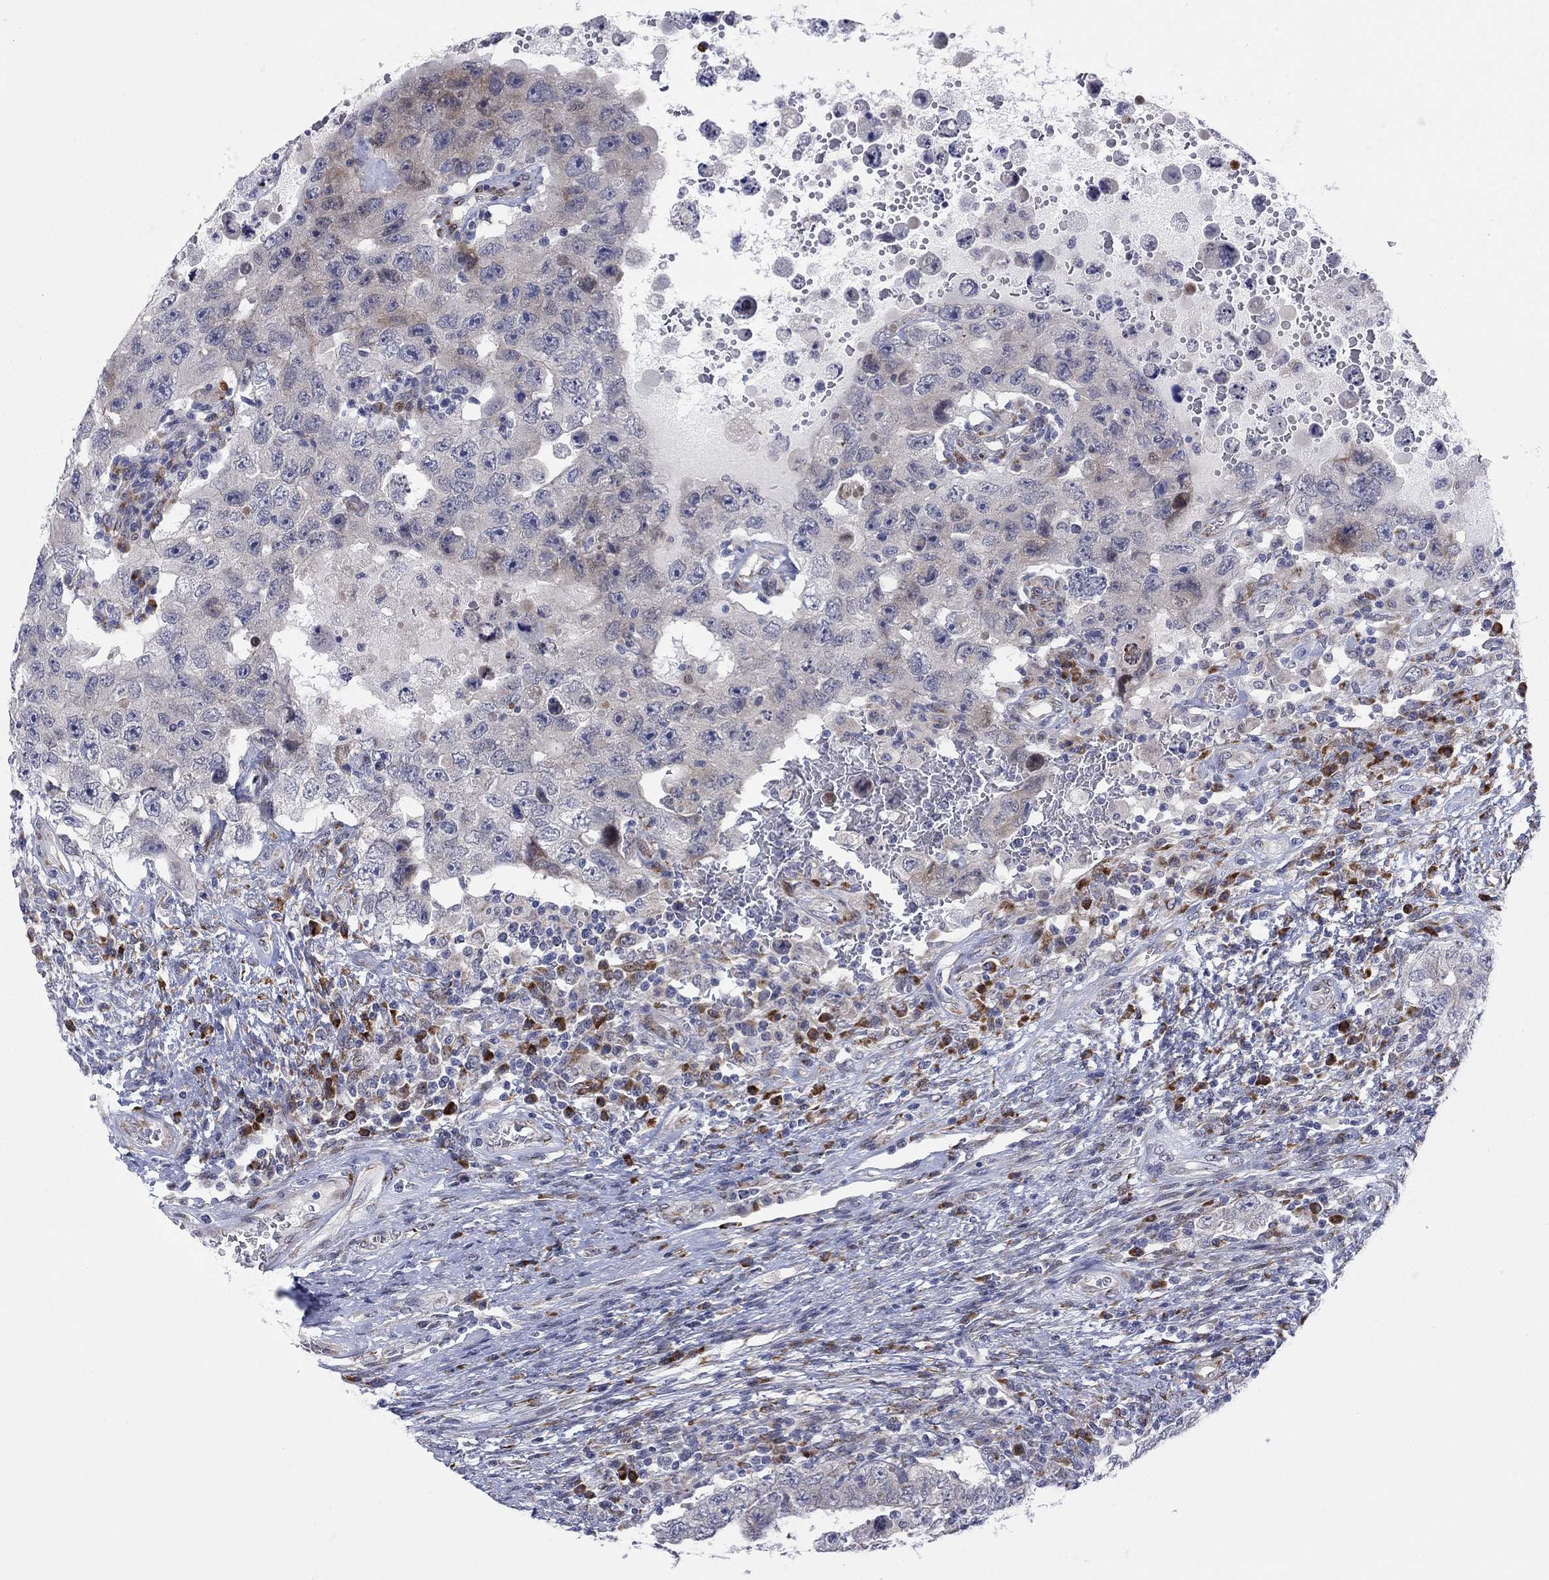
{"staining": {"intensity": "negative", "quantity": "none", "location": "none"}, "tissue": "testis cancer", "cell_type": "Tumor cells", "image_type": "cancer", "snomed": [{"axis": "morphology", "description": "Carcinoma, Embryonal, NOS"}, {"axis": "topography", "description": "Testis"}], "caption": "DAB (3,3'-diaminobenzidine) immunohistochemical staining of testis cancer shows no significant staining in tumor cells. The staining is performed using DAB brown chromogen with nuclei counter-stained in using hematoxylin.", "gene": "TTC21B", "patient": {"sex": "male", "age": 26}}